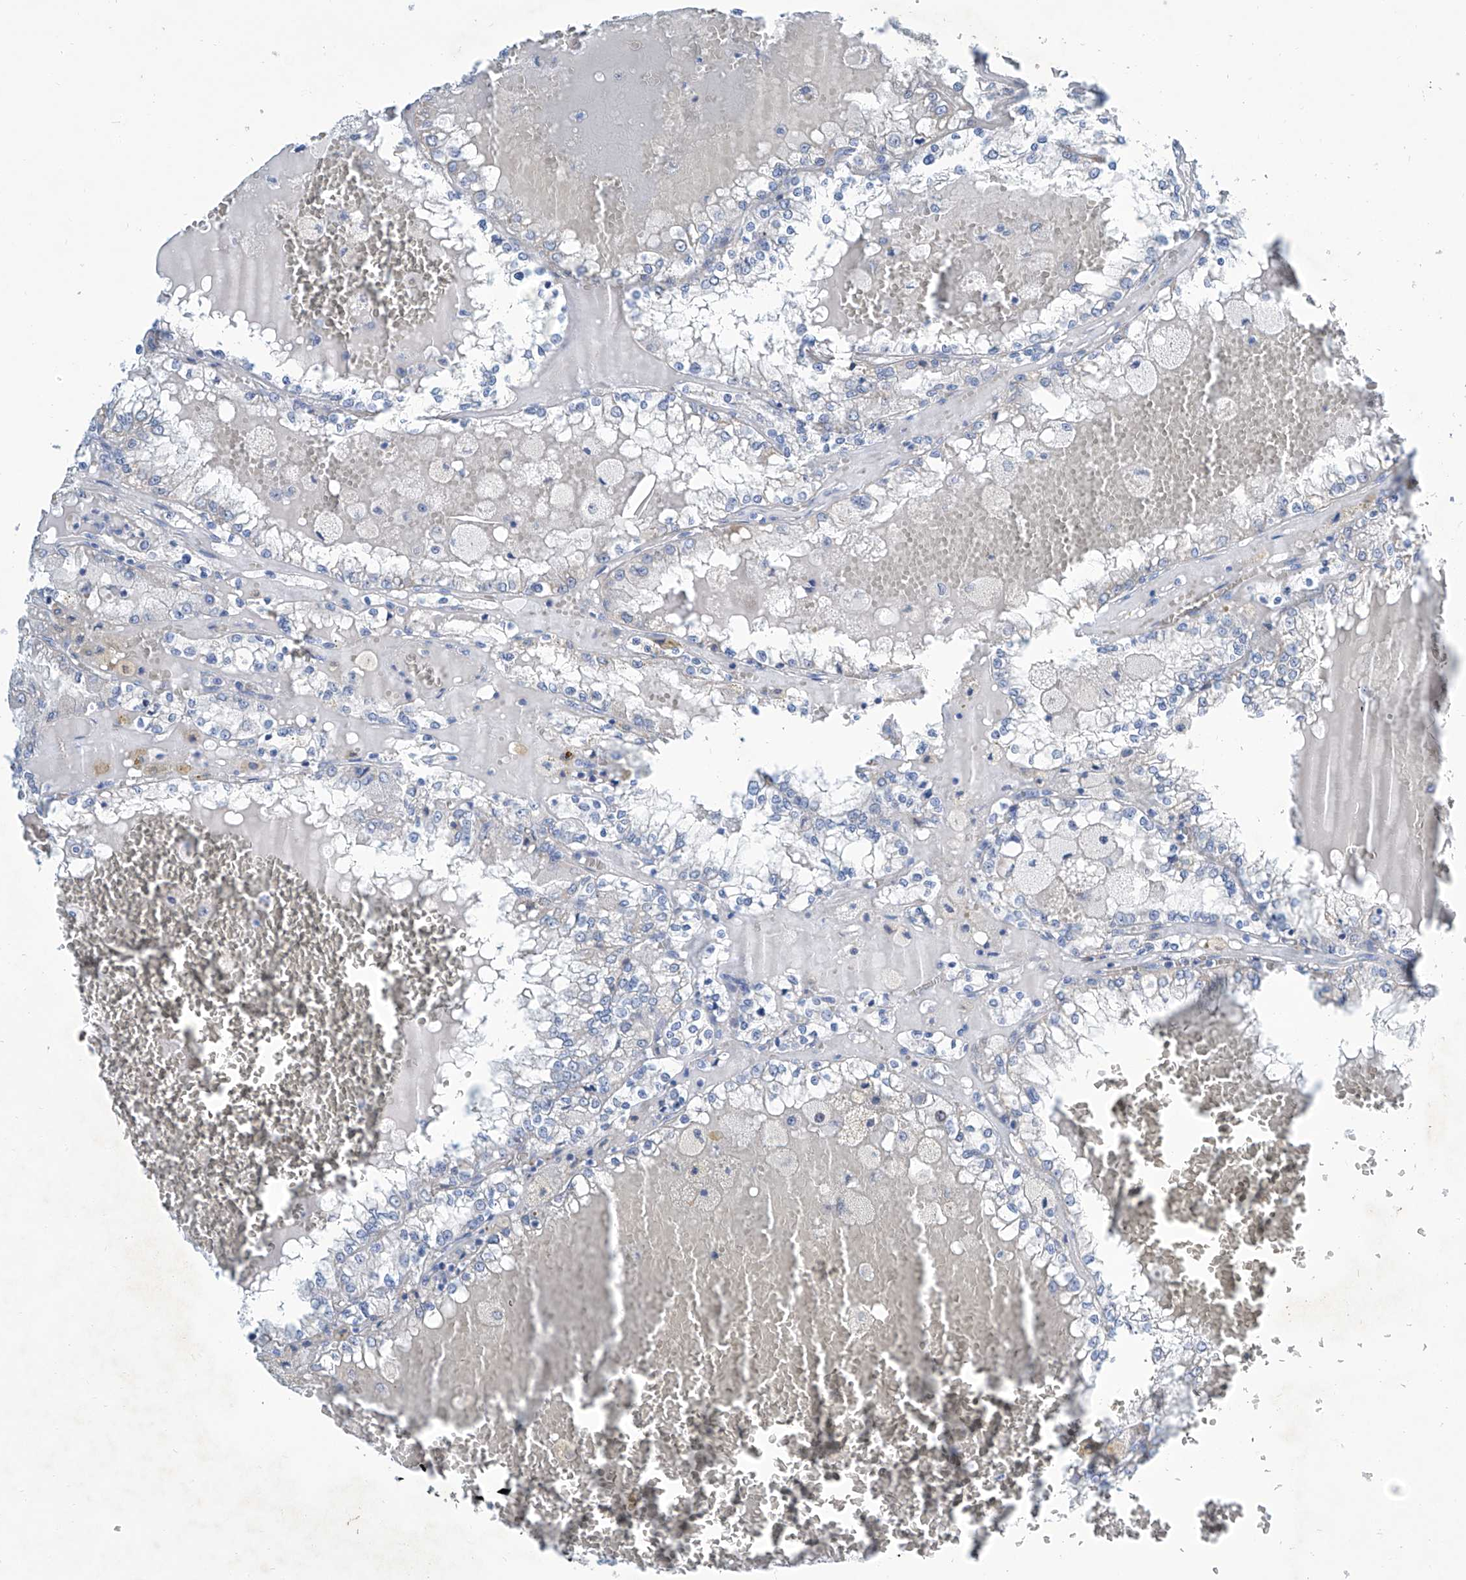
{"staining": {"intensity": "negative", "quantity": "none", "location": "none"}, "tissue": "renal cancer", "cell_type": "Tumor cells", "image_type": "cancer", "snomed": [{"axis": "morphology", "description": "Adenocarcinoma, NOS"}, {"axis": "topography", "description": "Kidney"}], "caption": "Human adenocarcinoma (renal) stained for a protein using immunohistochemistry (IHC) demonstrates no staining in tumor cells.", "gene": "ZNF519", "patient": {"sex": "female", "age": 56}}